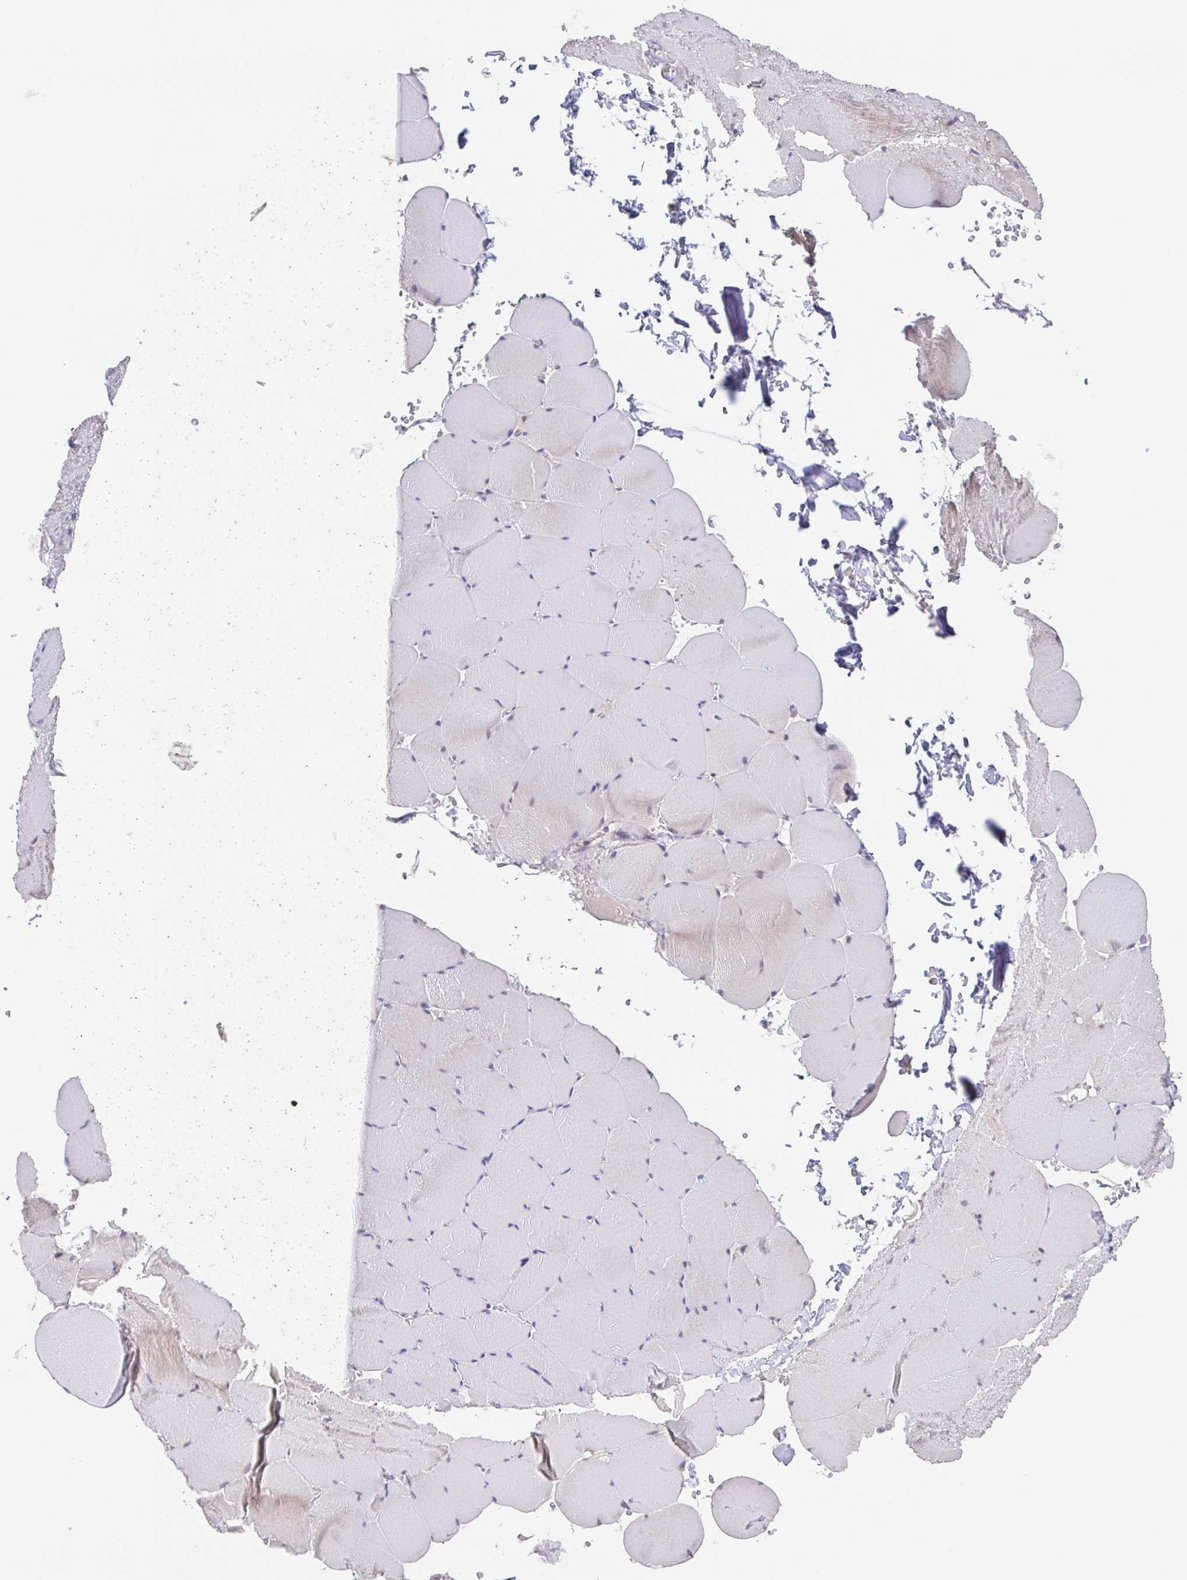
{"staining": {"intensity": "negative", "quantity": "none", "location": "none"}, "tissue": "skeletal muscle", "cell_type": "Myocytes", "image_type": "normal", "snomed": [{"axis": "morphology", "description": "Normal tissue, NOS"}, {"axis": "topography", "description": "Skeletal muscle"}, {"axis": "topography", "description": "Head-Neck"}], "caption": "IHC photomicrograph of unremarkable skeletal muscle: skeletal muscle stained with DAB (3,3'-diaminobenzidine) exhibits no significant protein positivity in myocytes. The staining is performed using DAB brown chromogen with nuclei counter-stained in using hematoxylin.", "gene": "POU2F3", "patient": {"sex": "male", "age": 66}}